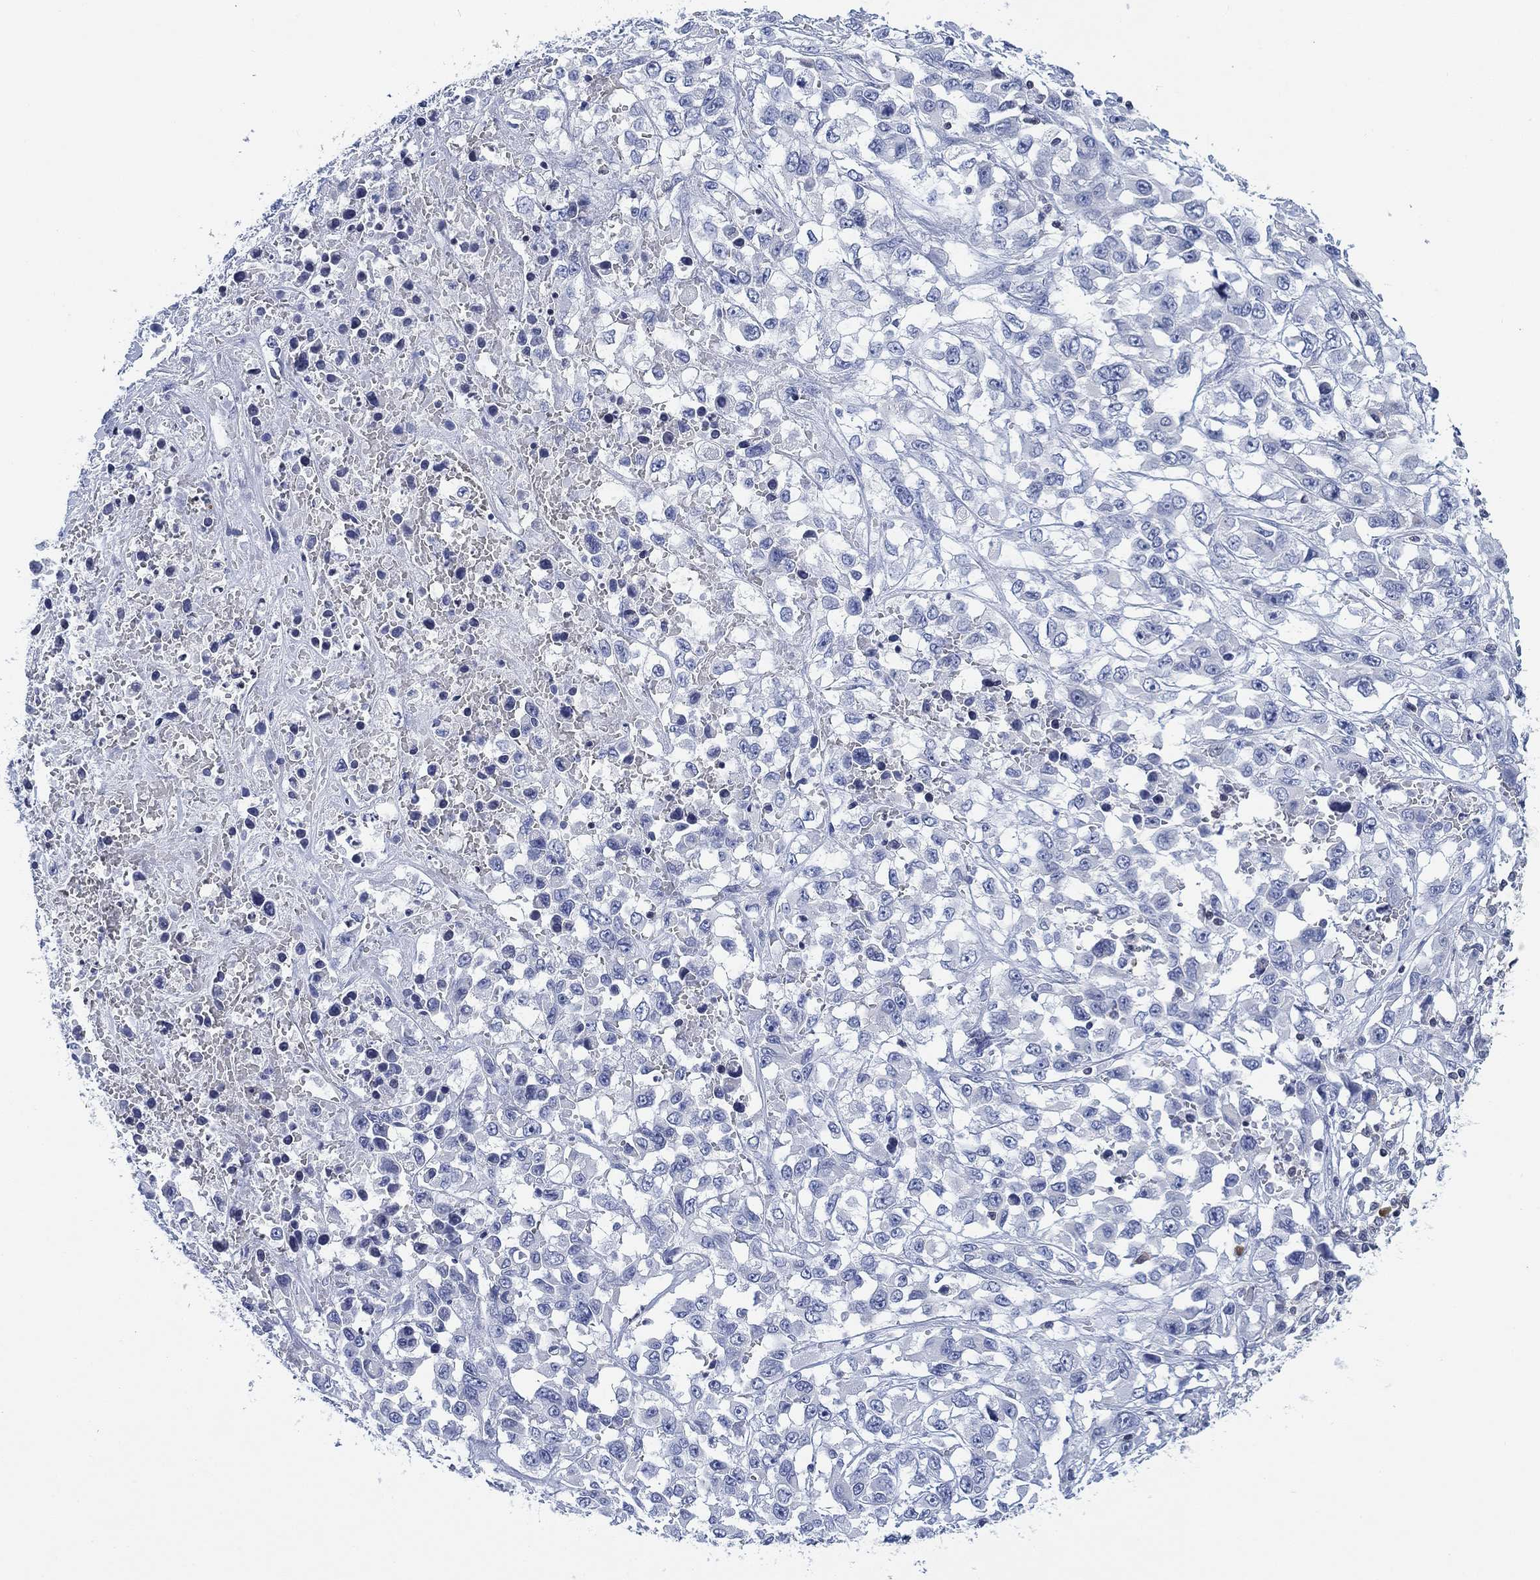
{"staining": {"intensity": "negative", "quantity": "none", "location": "none"}, "tissue": "liver cancer", "cell_type": "Tumor cells", "image_type": "cancer", "snomed": [{"axis": "morphology", "description": "Adenocarcinoma, NOS"}, {"axis": "morphology", "description": "Cholangiocarcinoma"}, {"axis": "topography", "description": "Liver"}], "caption": "There is no significant staining in tumor cells of cholangiocarcinoma (liver).", "gene": "FYB1", "patient": {"sex": "male", "age": 64}}